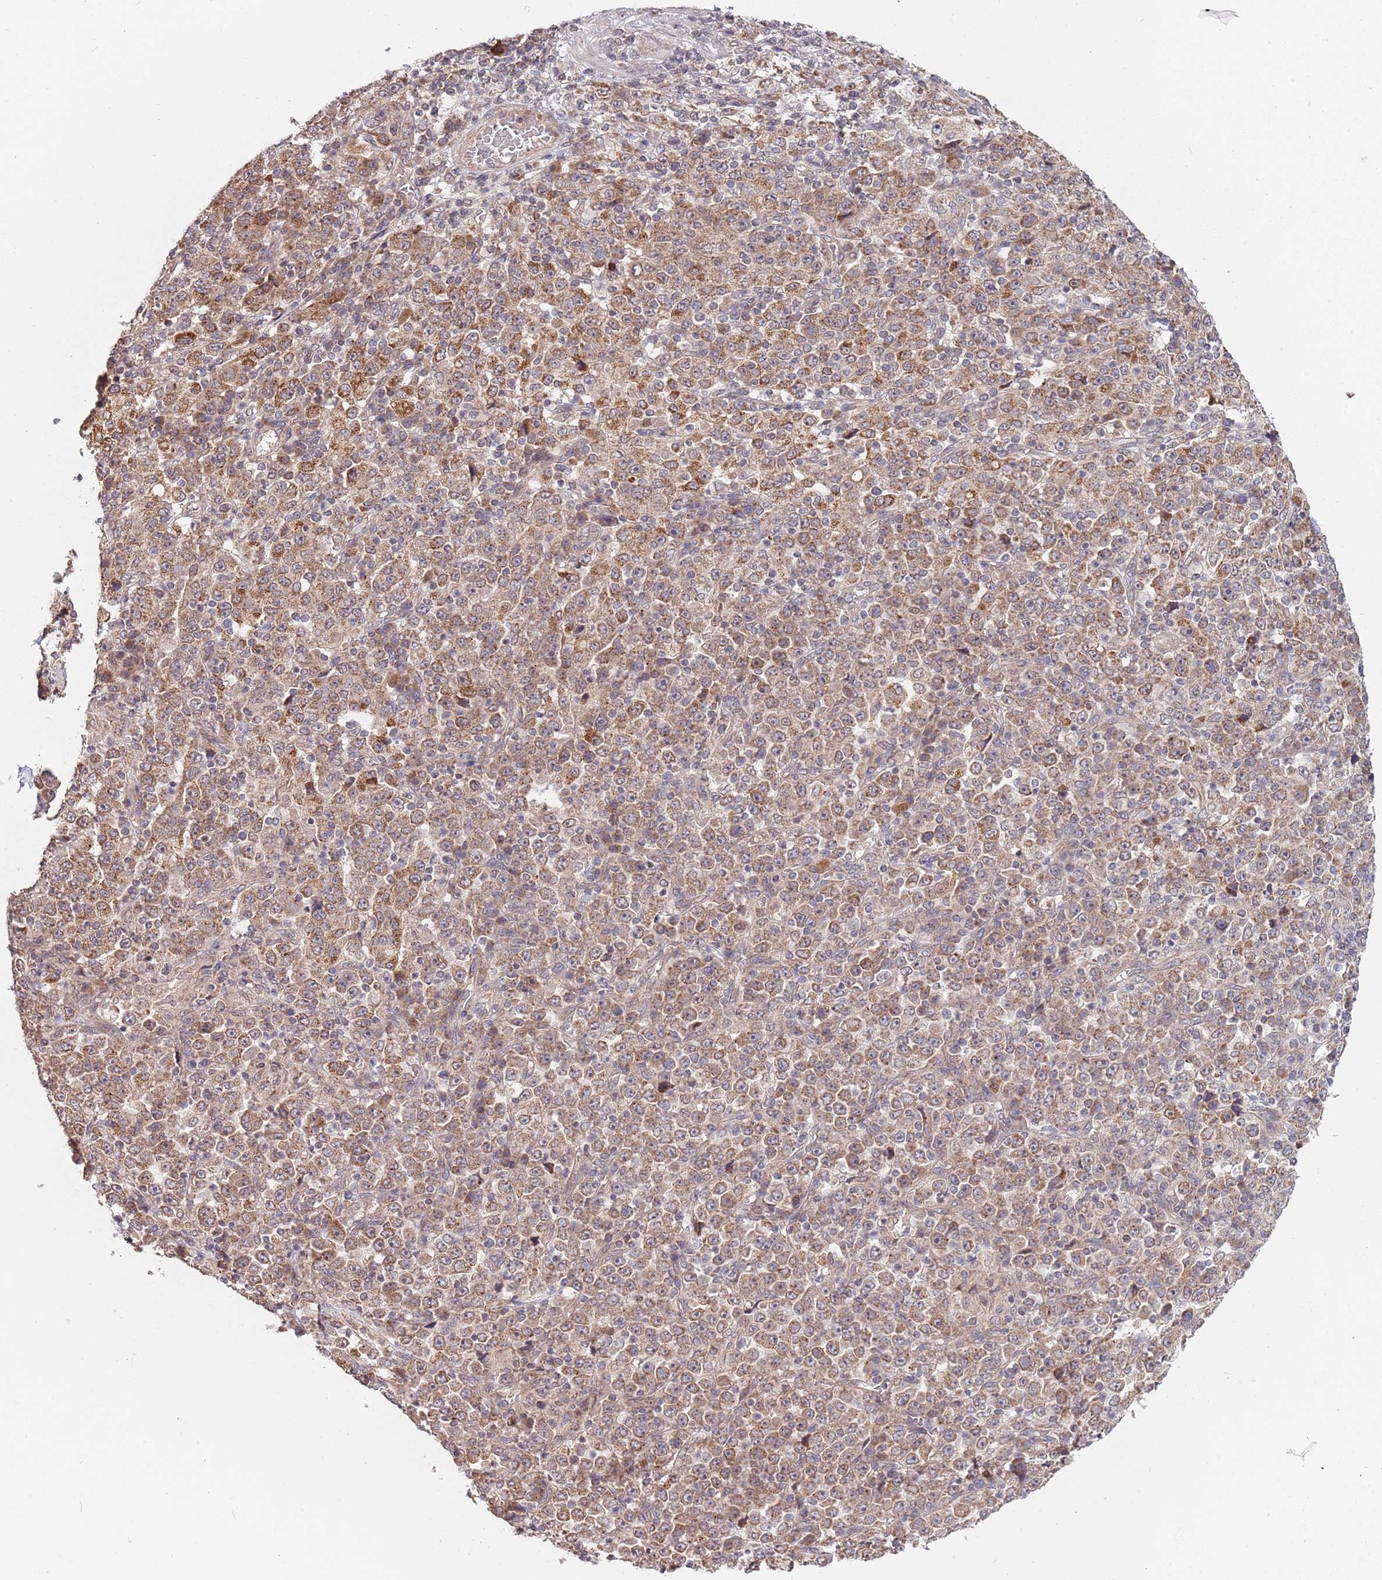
{"staining": {"intensity": "moderate", "quantity": ">75%", "location": "cytoplasmic/membranous"}, "tissue": "stomach cancer", "cell_type": "Tumor cells", "image_type": "cancer", "snomed": [{"axis": "morphology", "description": "Normal tissue, NOS"}, {"axis": "morphology", "description": "Adenocarcinoma, NOS"}, {"axis": "topography", "description": "Stomach, upper"}, {"axis": "topography", "description": "Stomach"}], "caption": "Stomach adenocarcinoma tissue displays moderate cytoplasmic/membranous expression in approximately >75% of tumor cells", "gene": "RNF181", "patient": {"sex": "male", "age": 59}}